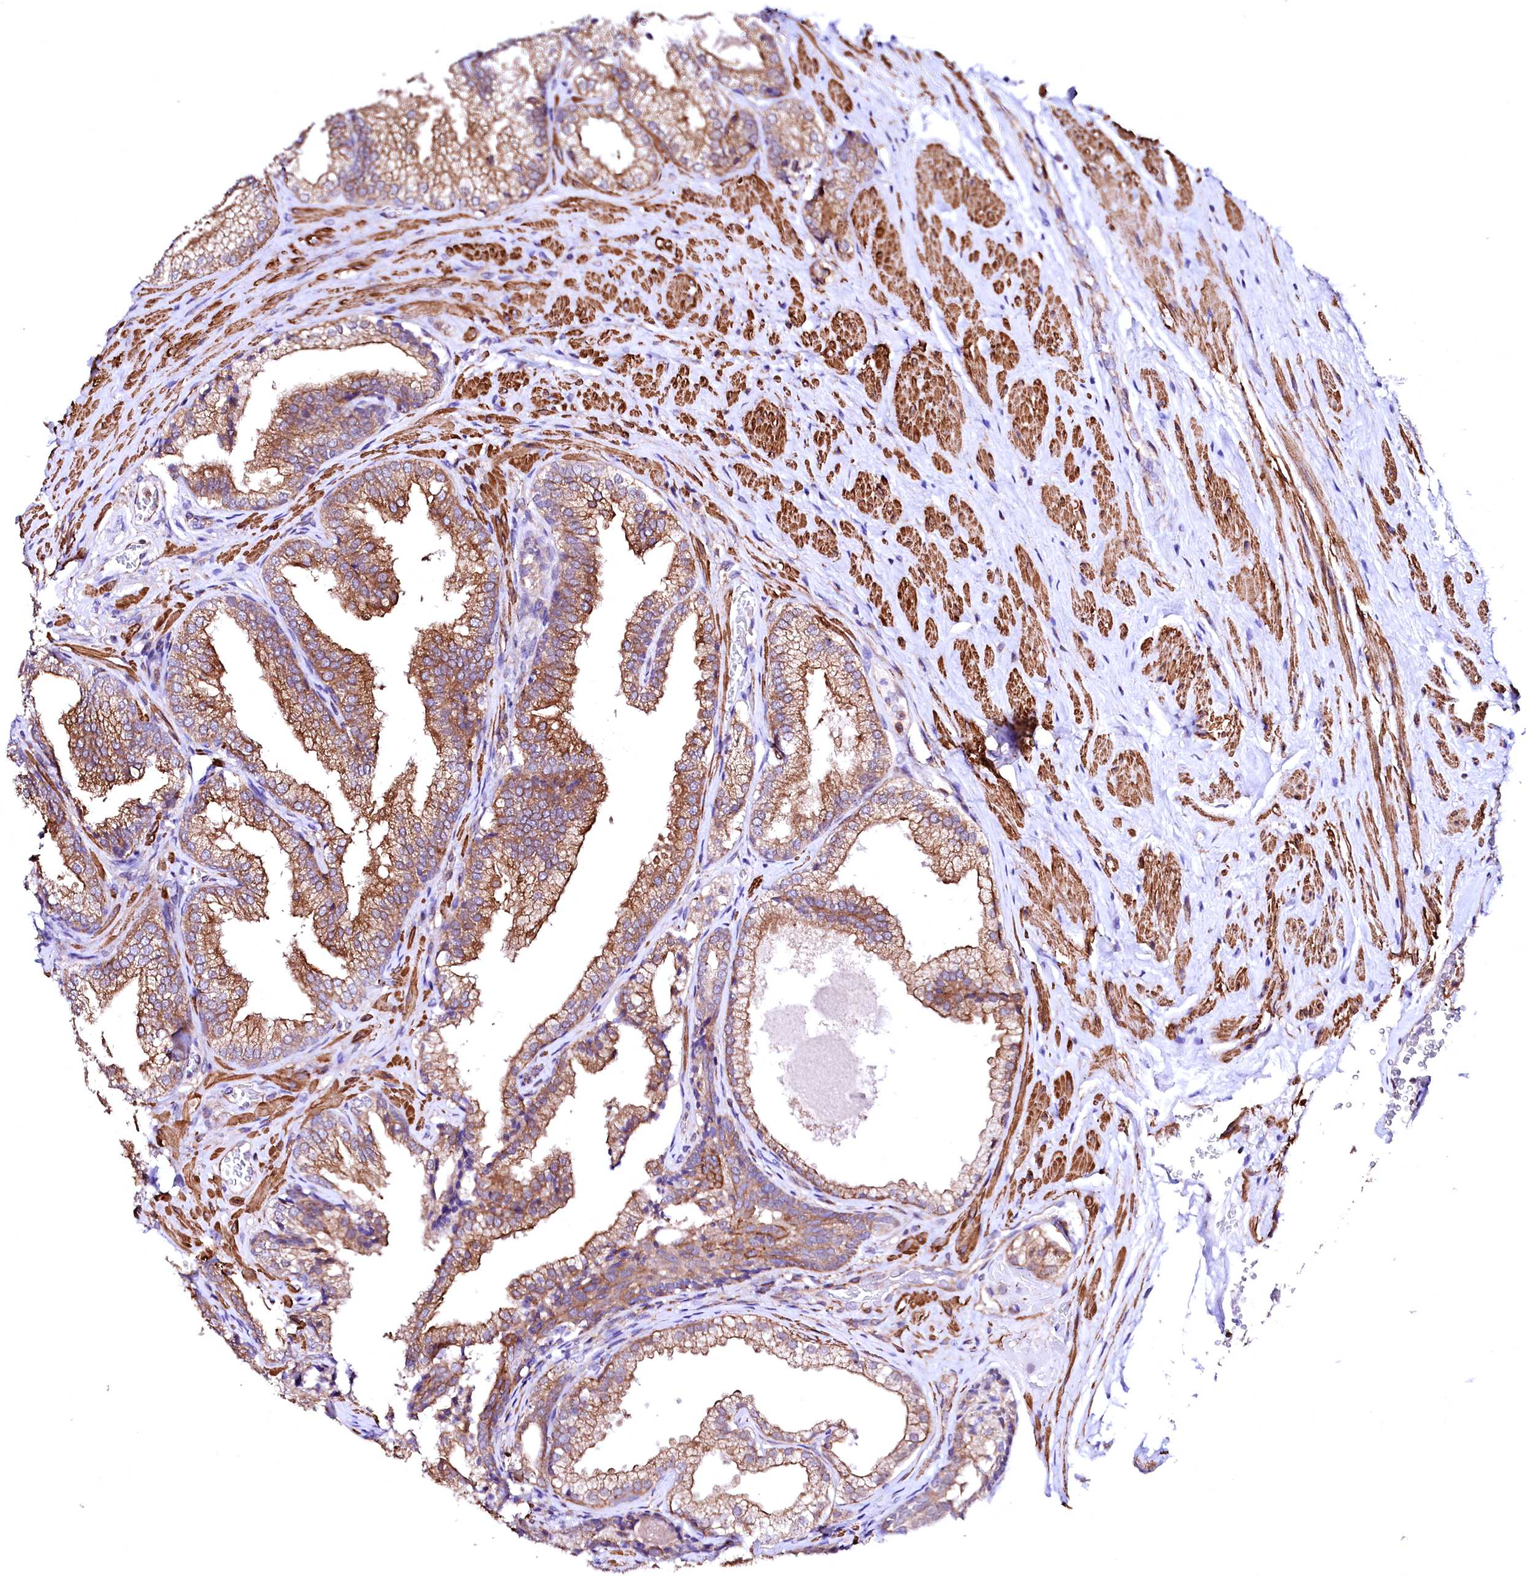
{"staining": {"intensity": "moderate", "quantity": ">75%", "location": "cytoplasmic/membranous"}, "tissue": "prostate", "cell_type": "Glandular cells", "image_type": "normal", "snomed": [{"axis": "morphology", "description": "Normal tissue, NOS"}, {"axis": "topography", "description": "Prostate"}], "caption": "Prostate stained with DAB IHC demonstrates medium levels of moderate cytoplasmic/membranous staining in about >75% of glandular cells. (DAB (3,3'-diaminobenzidine) IHC, brown staining for protein, blue staining for nuclei).", "gene": "GPR176", "patient": {"sex": "male", "age": 76}}